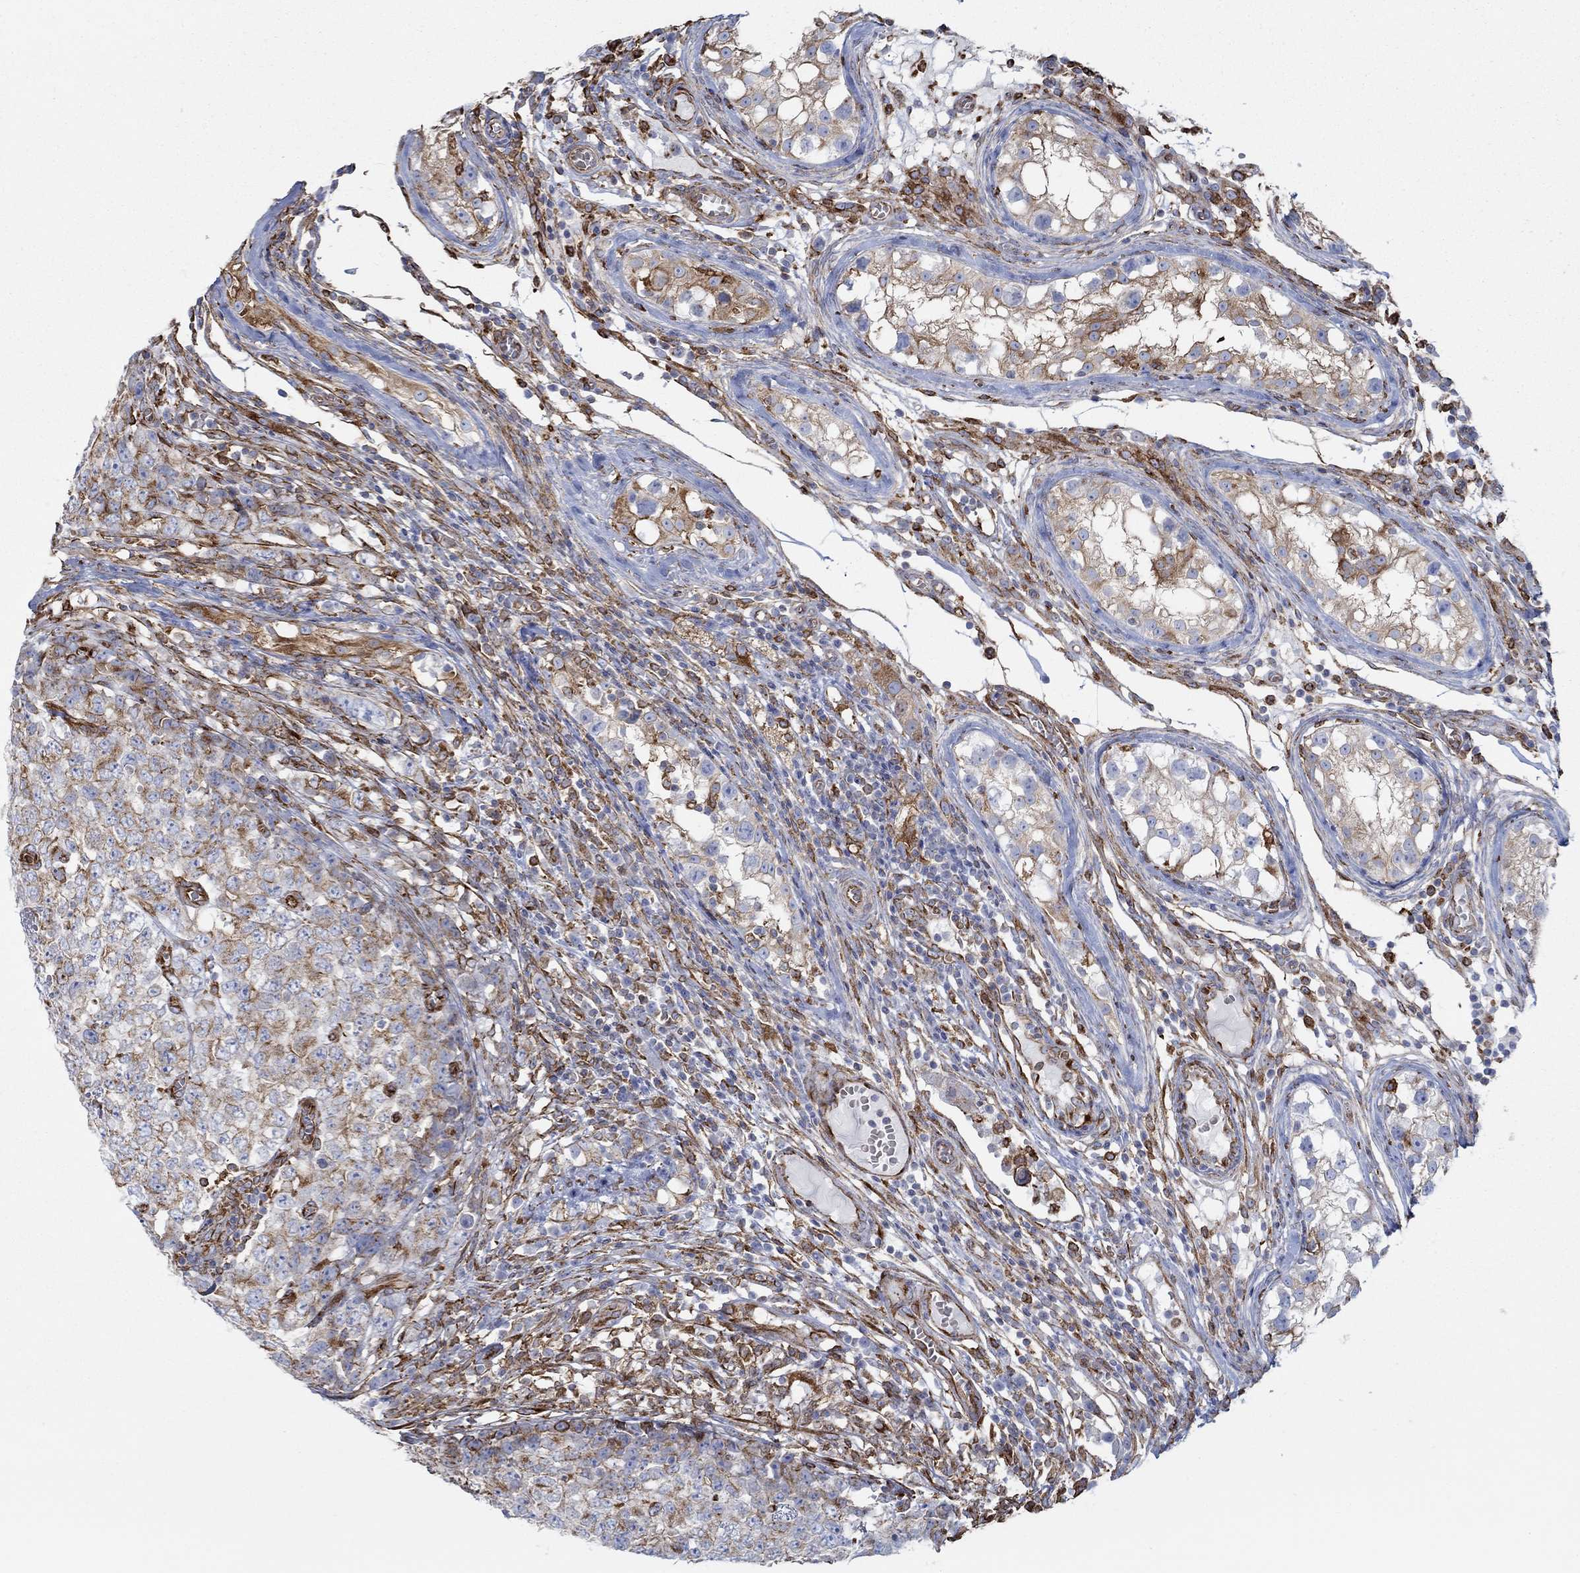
{"staining": {"intensity": "weak", "quantity": "25%-75%", "location": "cytoplasmic/membranous"}, "tissue": "testis cancer", "cell_type": "Tumor cells", "image_type": "cancer", "snomed": [{"axis": "morphology", "description": "Carcinoma, Embryonal, NOS"}, {"axis": "topography", "description": "Testis"}], "caption": "Testis cancer (embryonal carcinoma) stained with a protein marker exhibits weak staining in tumor cells.", "gene": "STC2", "patient": {"sex": "male", "age": 23}}